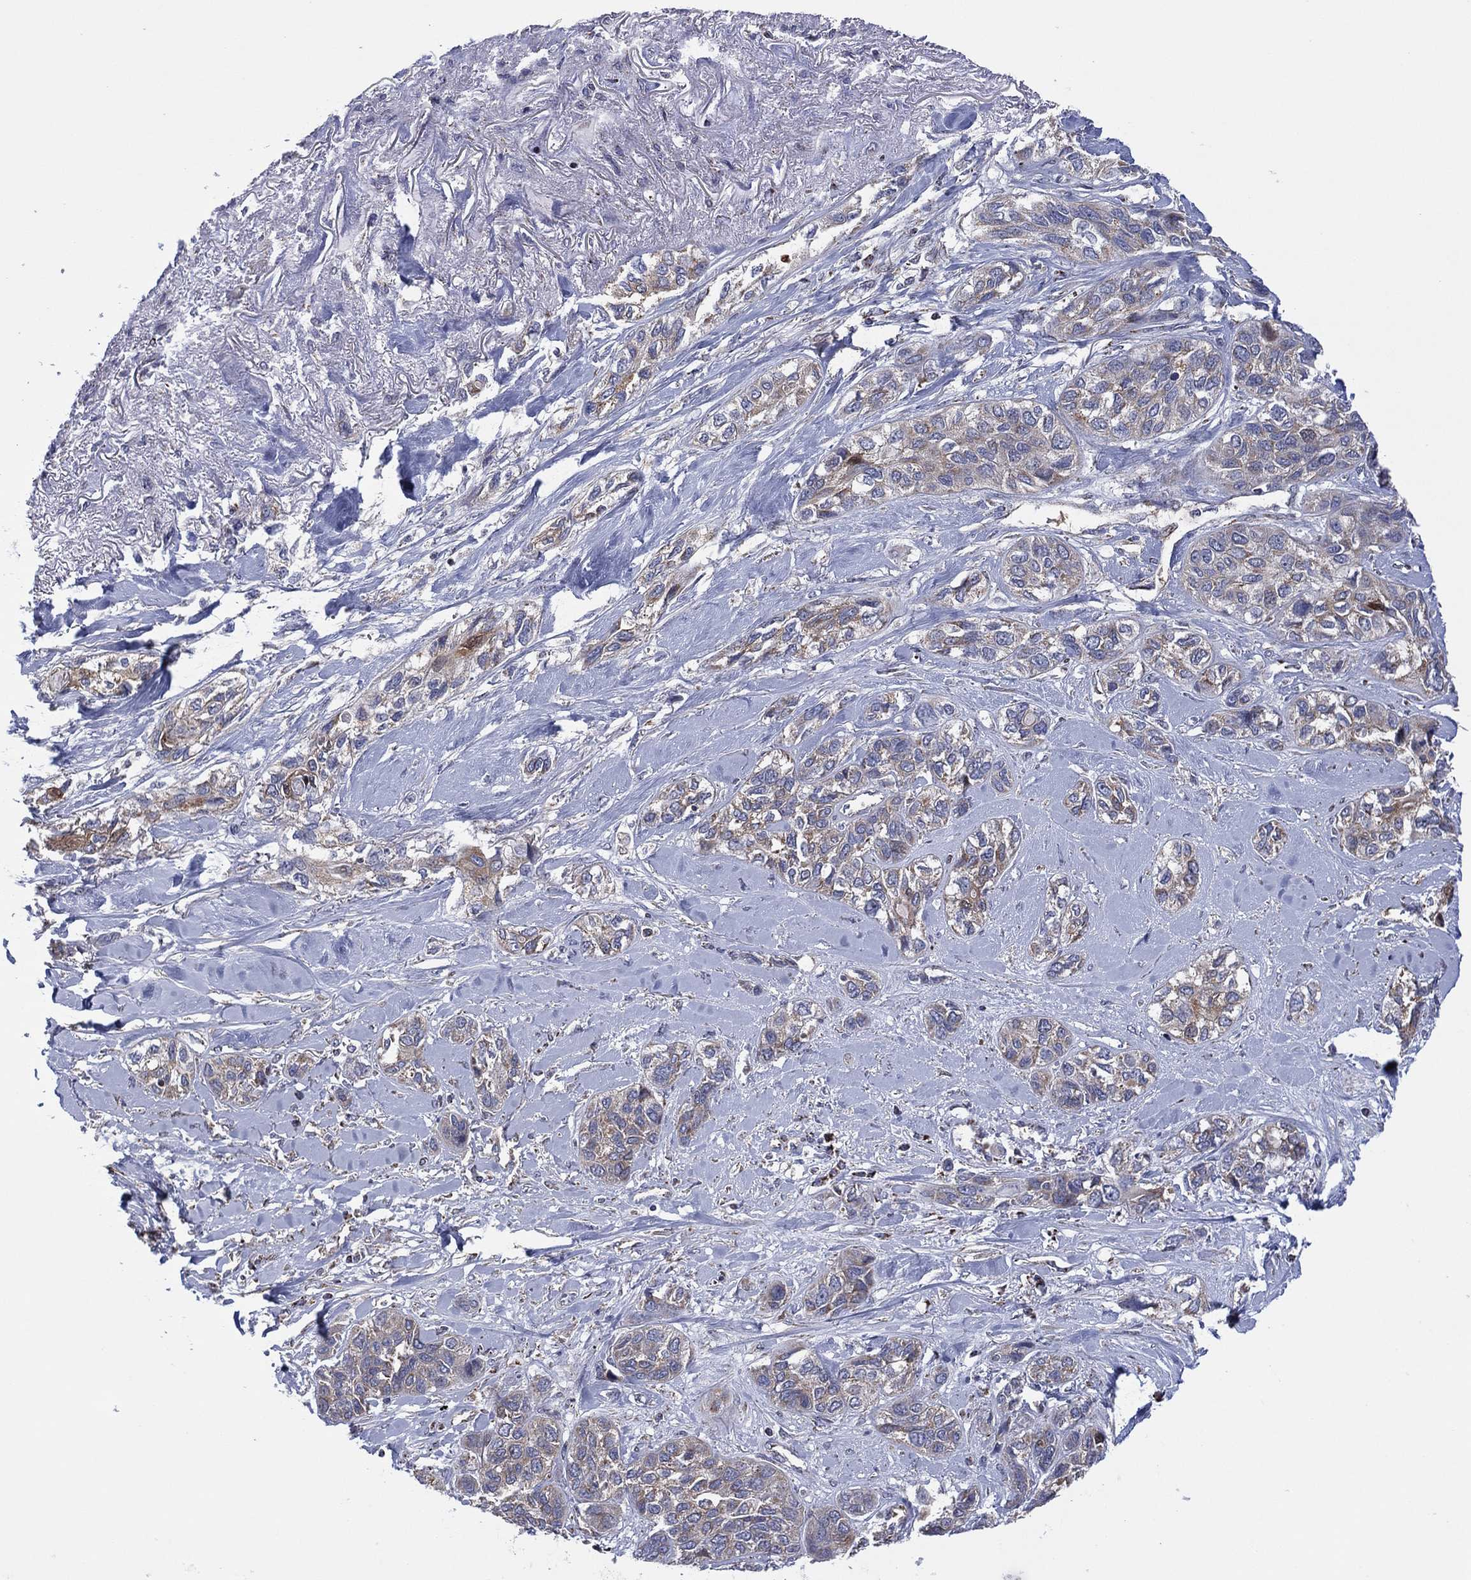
{"staining": {"intensity": "weak", "quantity": "<25%", "location": "cytoplasmic/membranous"}, "tissue": "lung cancer", "cell_type": "Tumor cells", "image_type": "cancer", "snomed": [{"axis": "morphology", "description": "Squamous cell carcinoma, NOS"}, {"axis": "topography", "description": "Lung"}], "caption": "High power microscopy histopathology image of an immunohistochemistry (IHC) image of lung cancer (squamous cell carcinoma), revealing no significant positivity in tumor cells. Nuclei are stained in blue.", "gene": "PIDD1", "patient": {"sex": "female", "age": 70}}